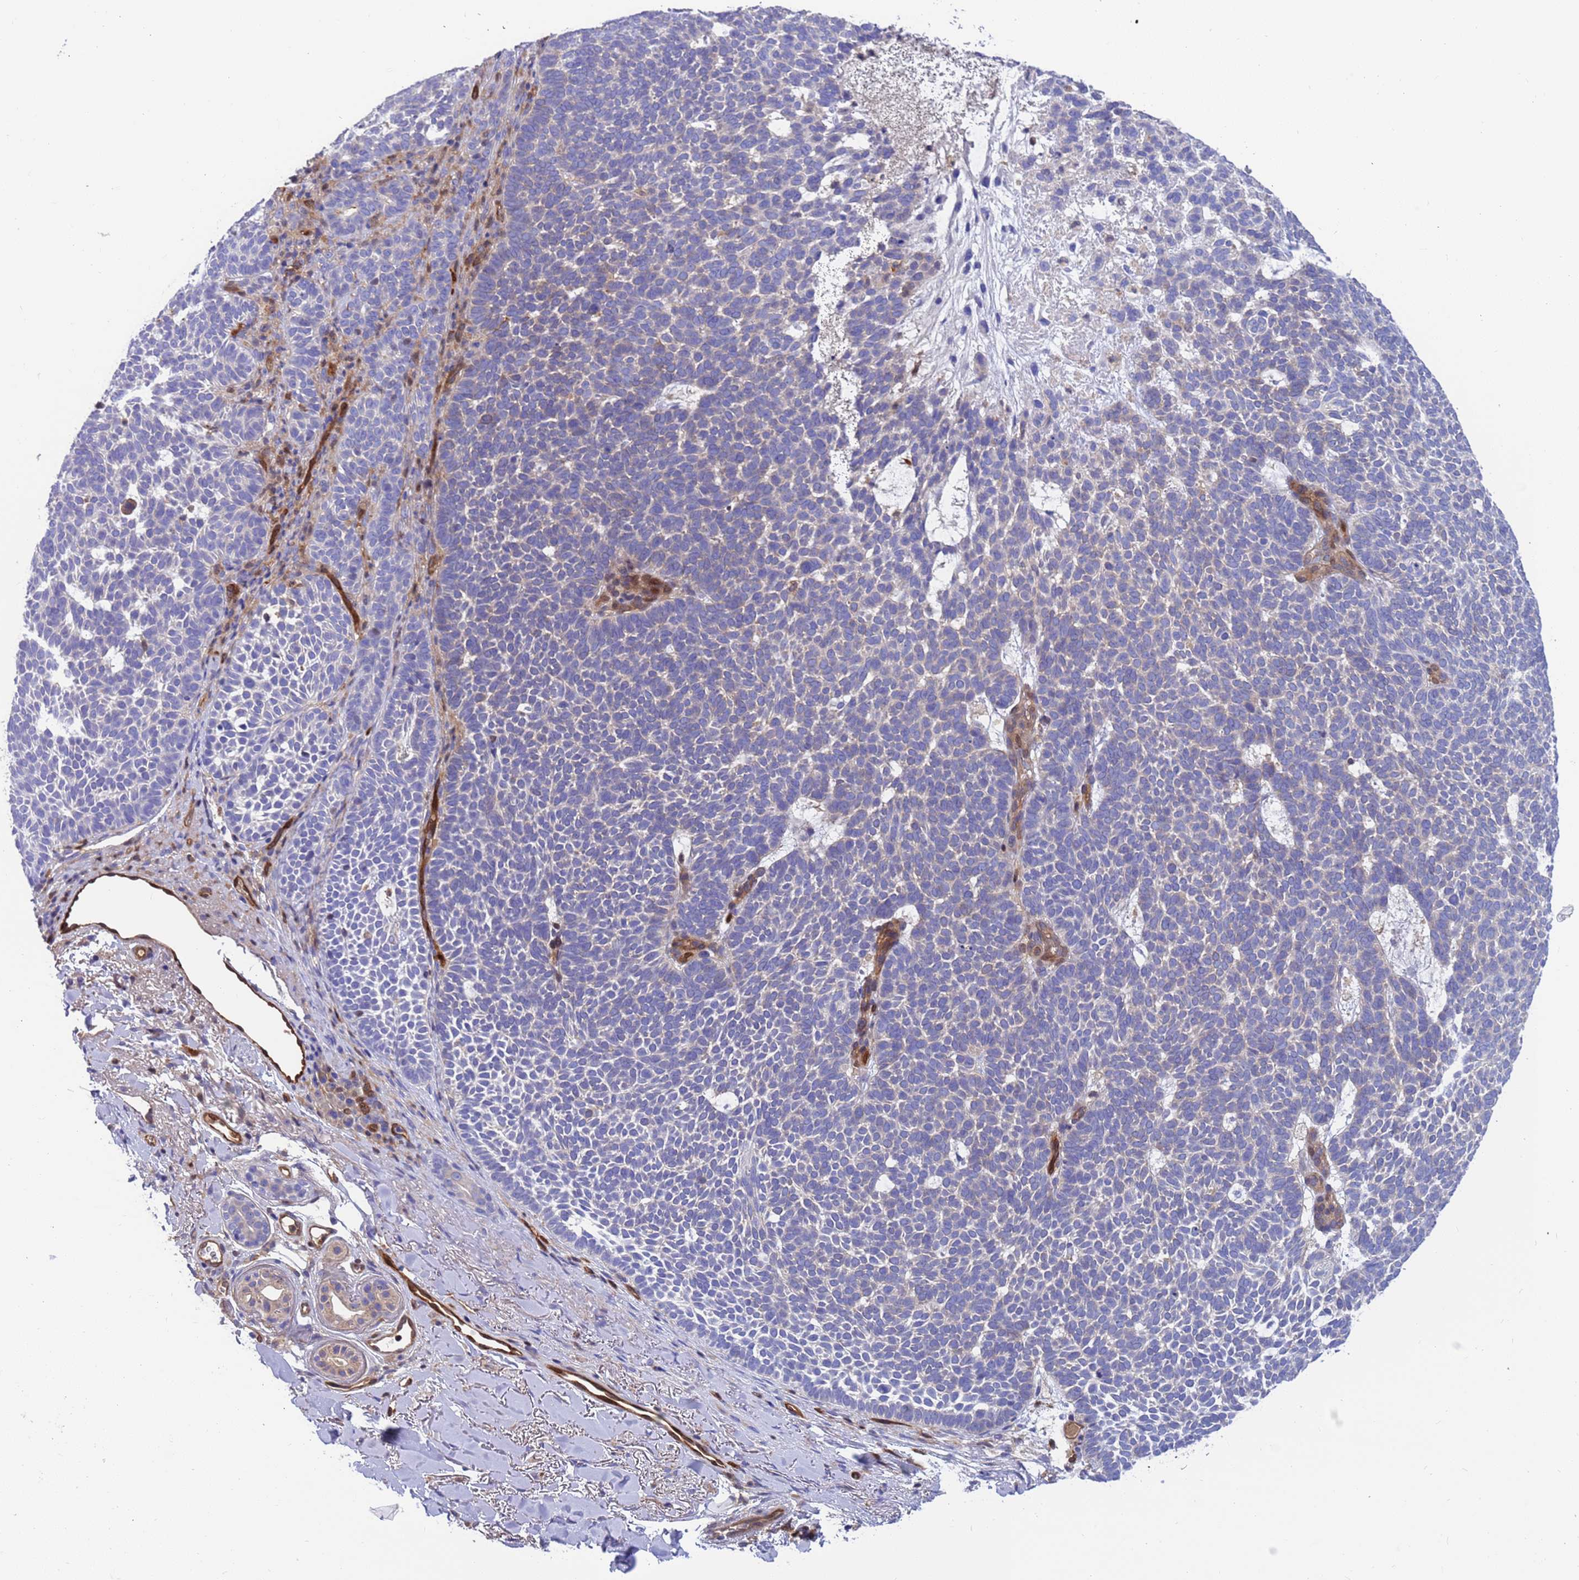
{"staining": {"intensity": "negative", "quantity": "none", "location": "none"}, "tissue": "skin cancer", "cell_type": "Tumor cells", "image_type": "cancer", "snomed": [{"axis": "morphology", "description": "Basal cell carcinoma"}, {"axis": "topography", "description": "Skin"}], "caption": "There is no significant staining in tumor cells of skin basal cell carcinoma. The staining was performed using DAB to visualize the protein expression in brown, while the nuclei were stained in blue with hematoxylin (Magnification: 20x).", "gene": "FOXRED1", "patient": {"sex": "female", "age": 77}}